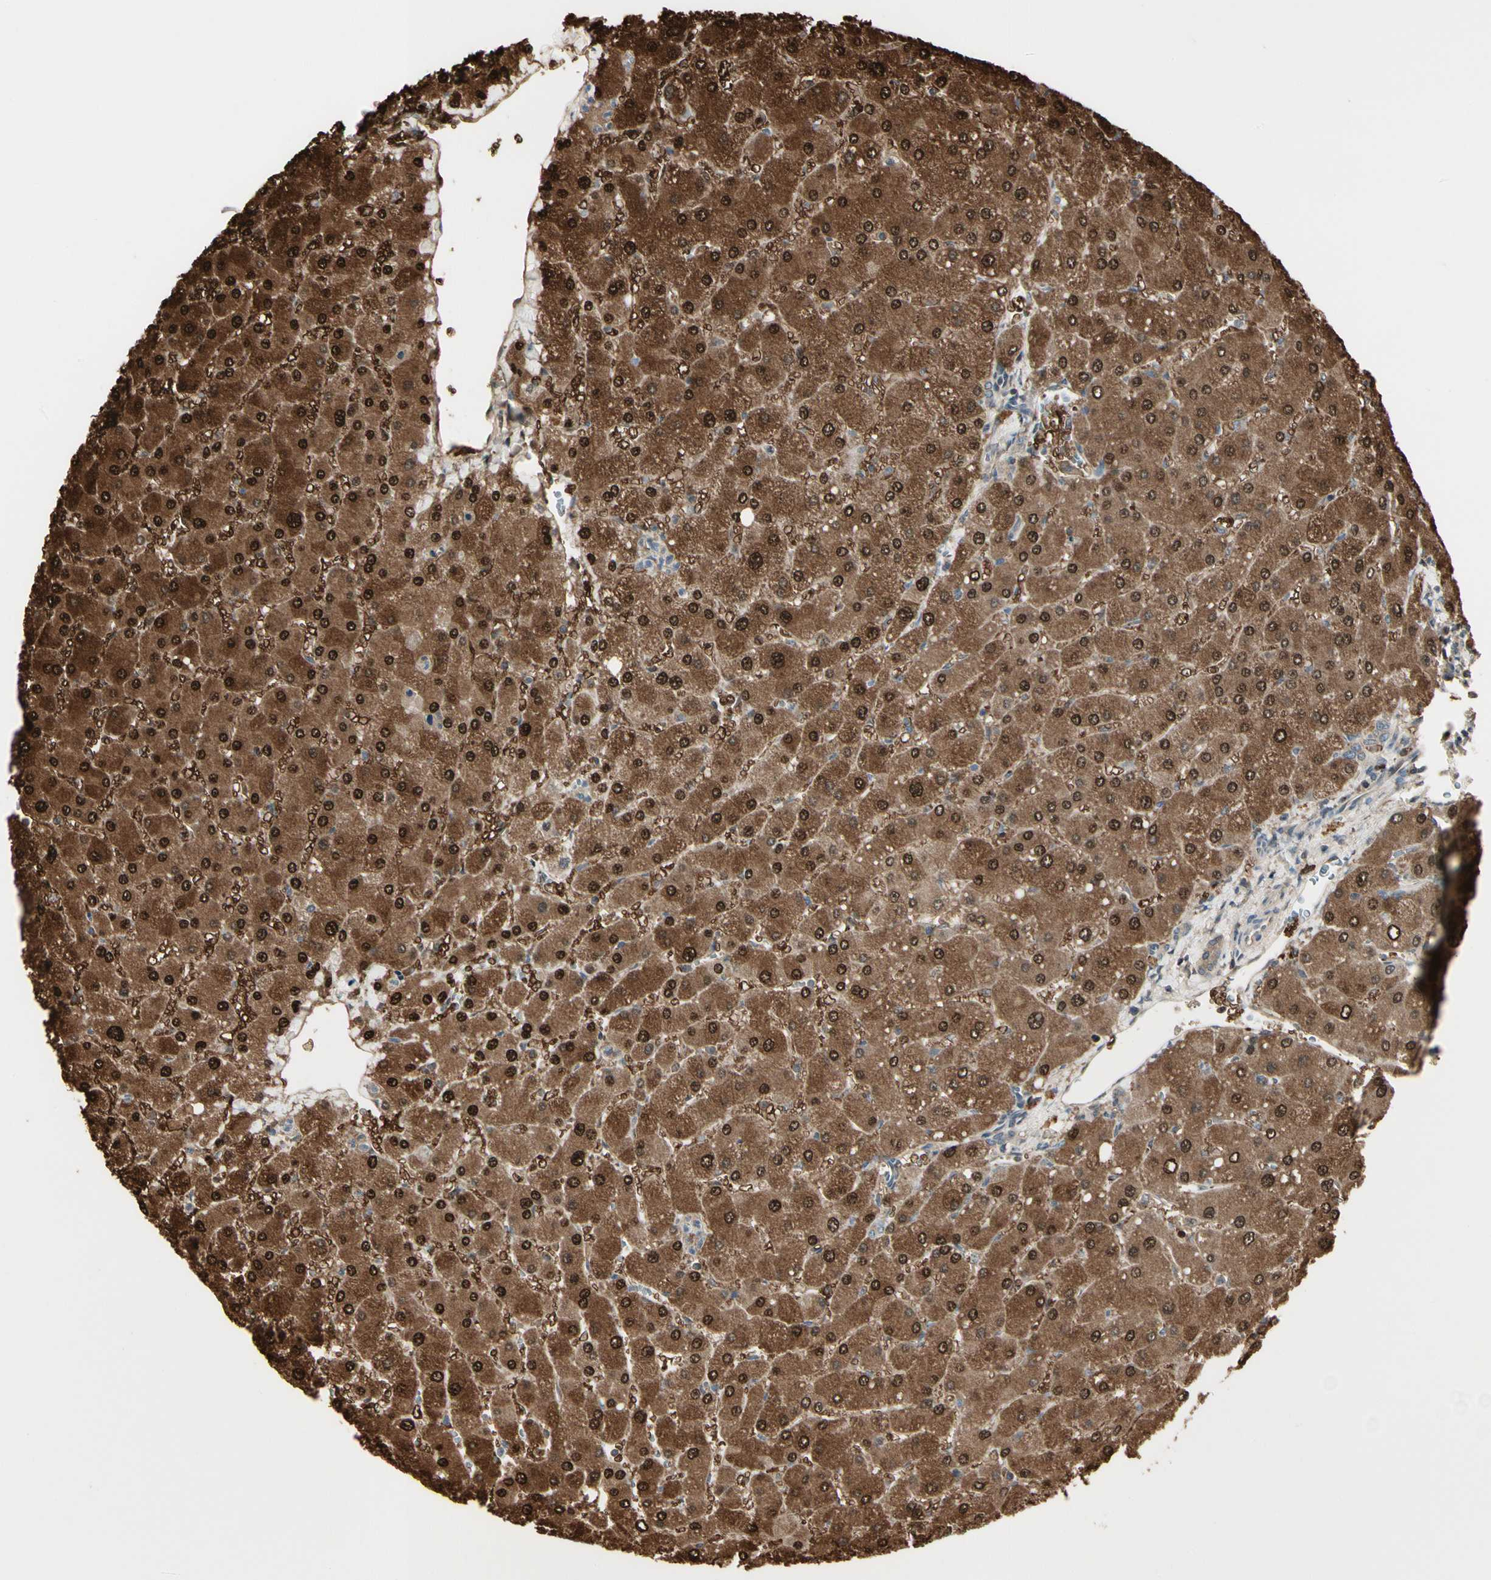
{"staining": {"intensity": "strong", "quantity": ">75%", "location": "cytoplasmic/membranous,nuclear"}, "tissue": "liver", "cell_type": "Cholangiocytes", "image_type": "normal", "snomed": [{"axis": "morphology", "description": "Normal tissue, NOS"}, {"axis": "topography", "description": "Liver"}], "caption": "The image exhibits immunohistochemical staining of benign liver. There is strong cytoplasmic/membranous,nuclear expression is seen in about >75% of cholangiocytes. The staining was performed using DAB (3,3'-diaminobenzidine), with brown indicating positive protein expression. Nuclei are stained blue with hematoxylin.", "gene": "EVC", "patient": {"sex": "male", "age": 55}}